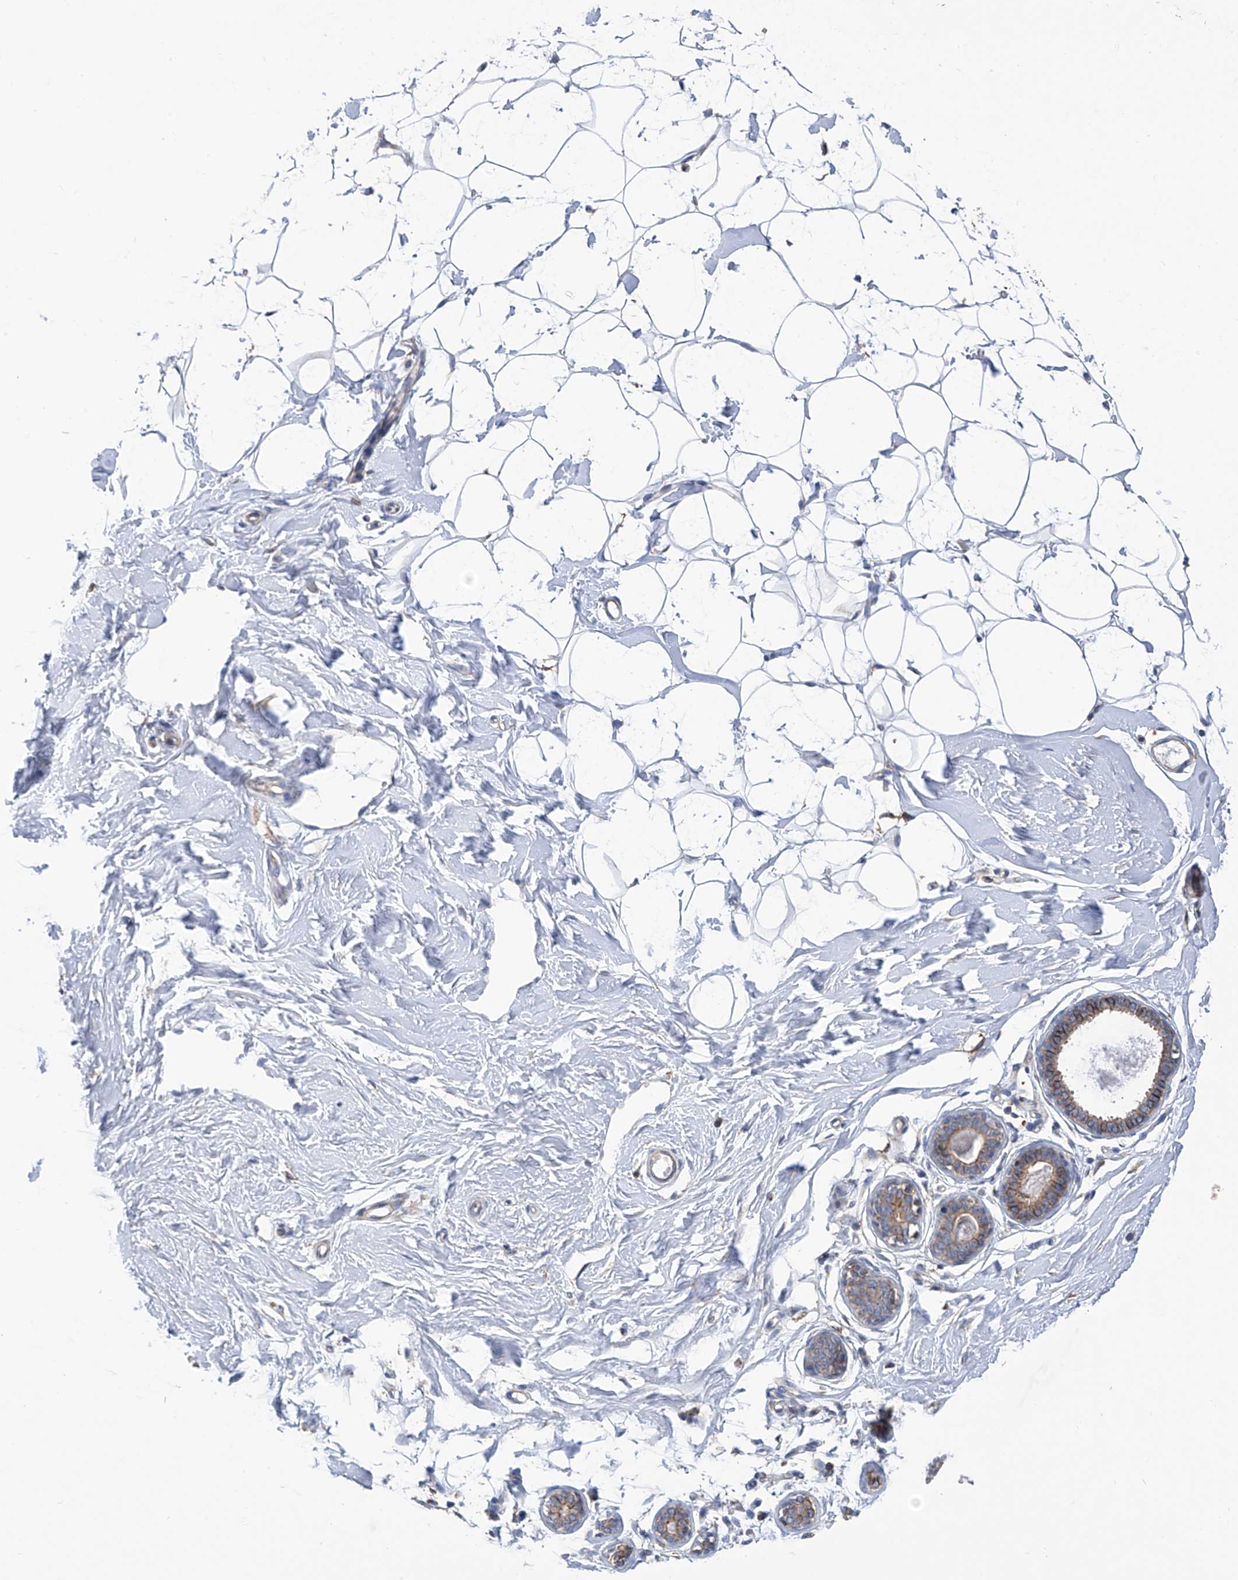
{"staining": {"intensity": "negative", "quantity": "none", "location": "none"}, "tissue": "adipose tissue", "cell_type": "Adipocytes", "image_type": "normal", "snomed": [{"axis": "morphology", "description": "Normal tissue, NOS"}, {"axis": "topography", "description": "Breast"}], "caption": "Immunohistochemistry image of normal adipose tissue: human adipose tissue stained with DAB demonstrates no significant protein staining in adipocytes. (DAB immunohistochemistry with hematoxylin counter stain).", "gene": "P2RX7", "patient": {"sex": "female", "age": 23}}